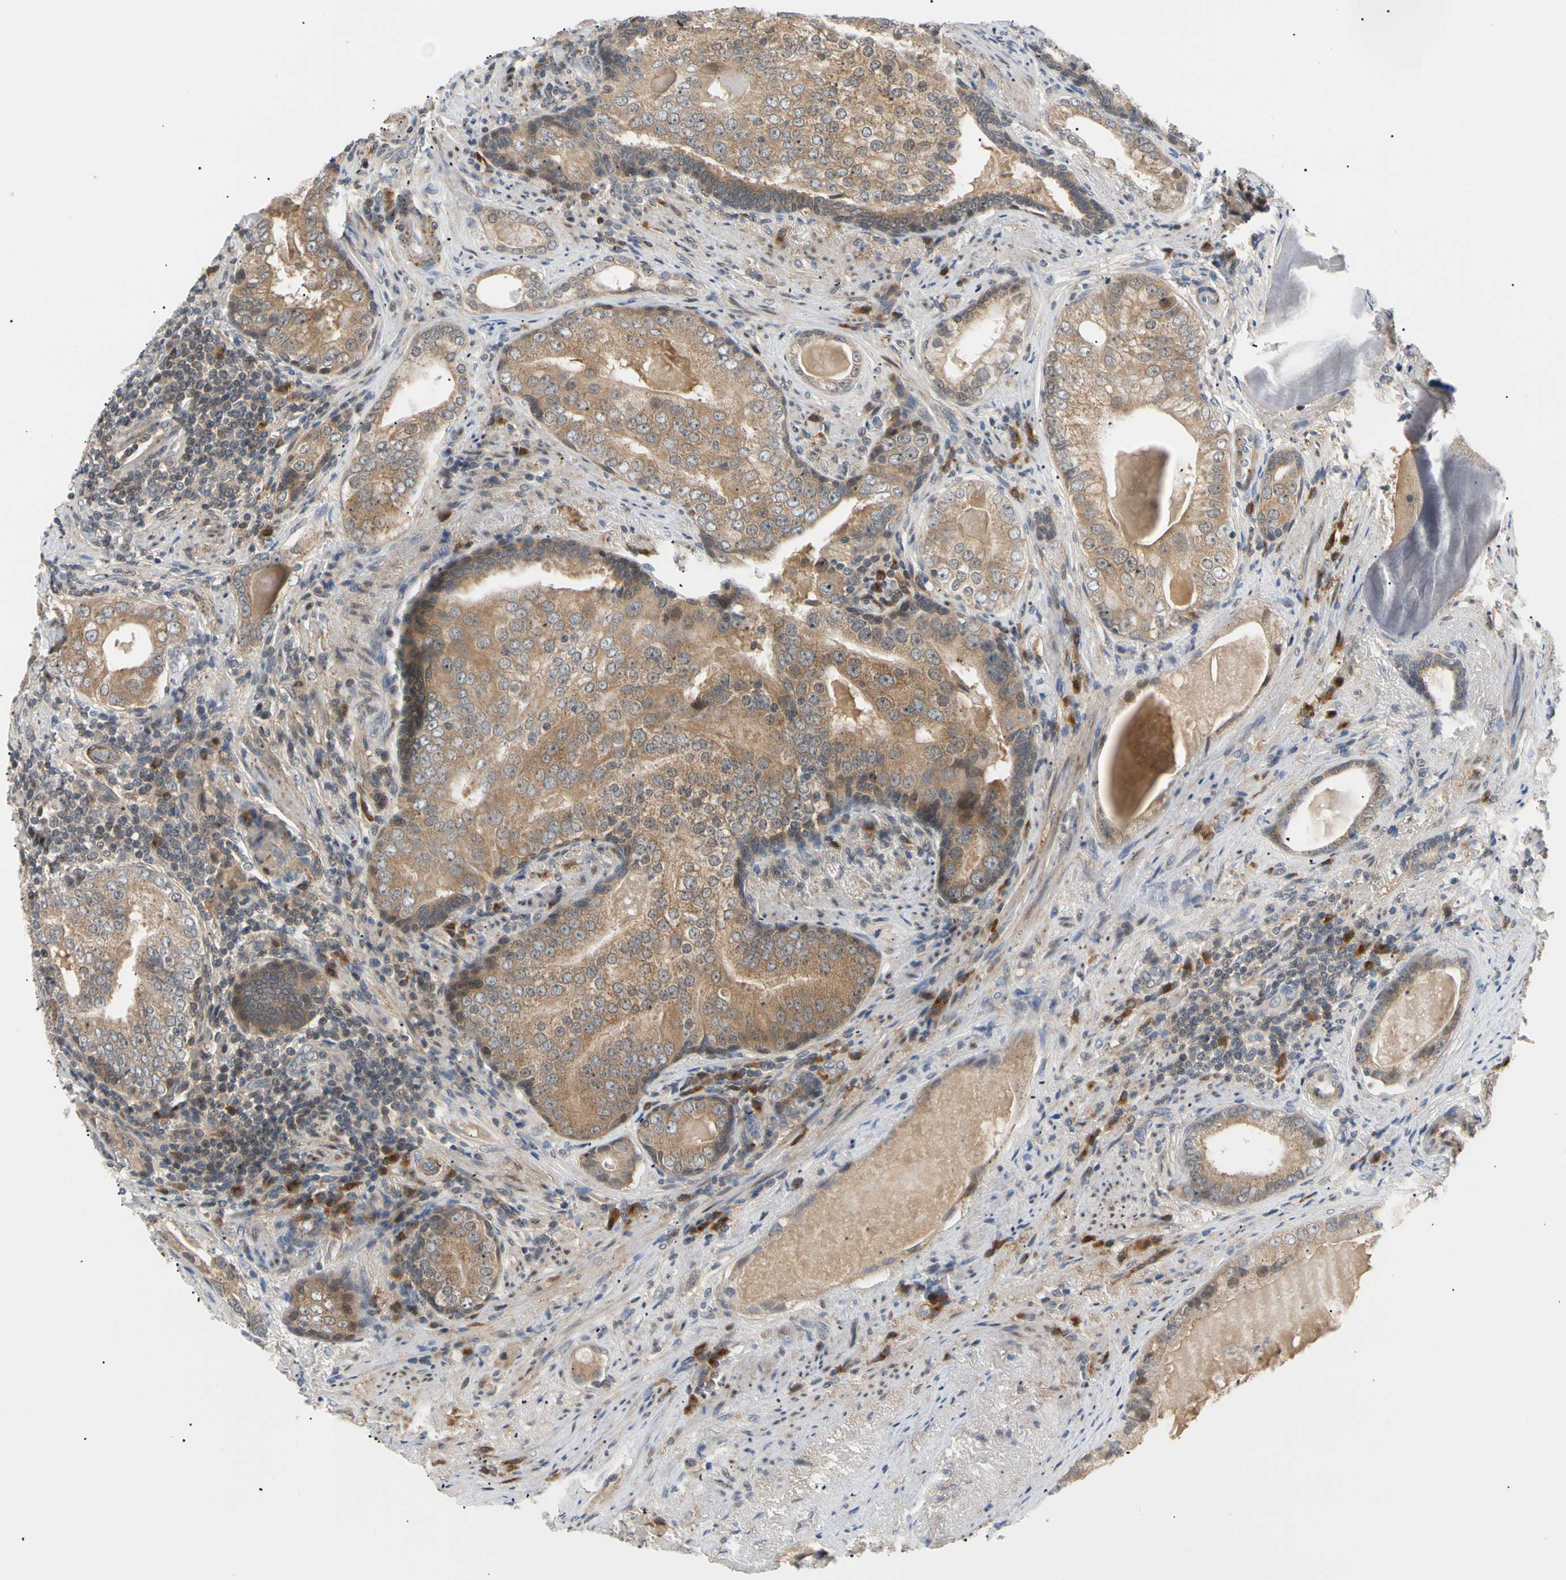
{"staining": {"intensity": "moderate", "quantity": ">75%", "location": "cytoplasmic/membranous"}, "tissue": "prostate cancer", "cell_type": "Tumor cells", "image_type": "cancer", "snomed": [{"axis": "morphology", "description": "Adenocarcinoma, High grade"}, {"axis": "topography", "description": "Prostate"}], "caption": "Protein staining of prostate cancer (high-grade adenocarcinoma) tissue displays moderate cytoplasmic/membranous positivity in approximately >75% of tumor cells.", "gene": "SEC23B", "patient": {"sex": "male", "age": 66}}